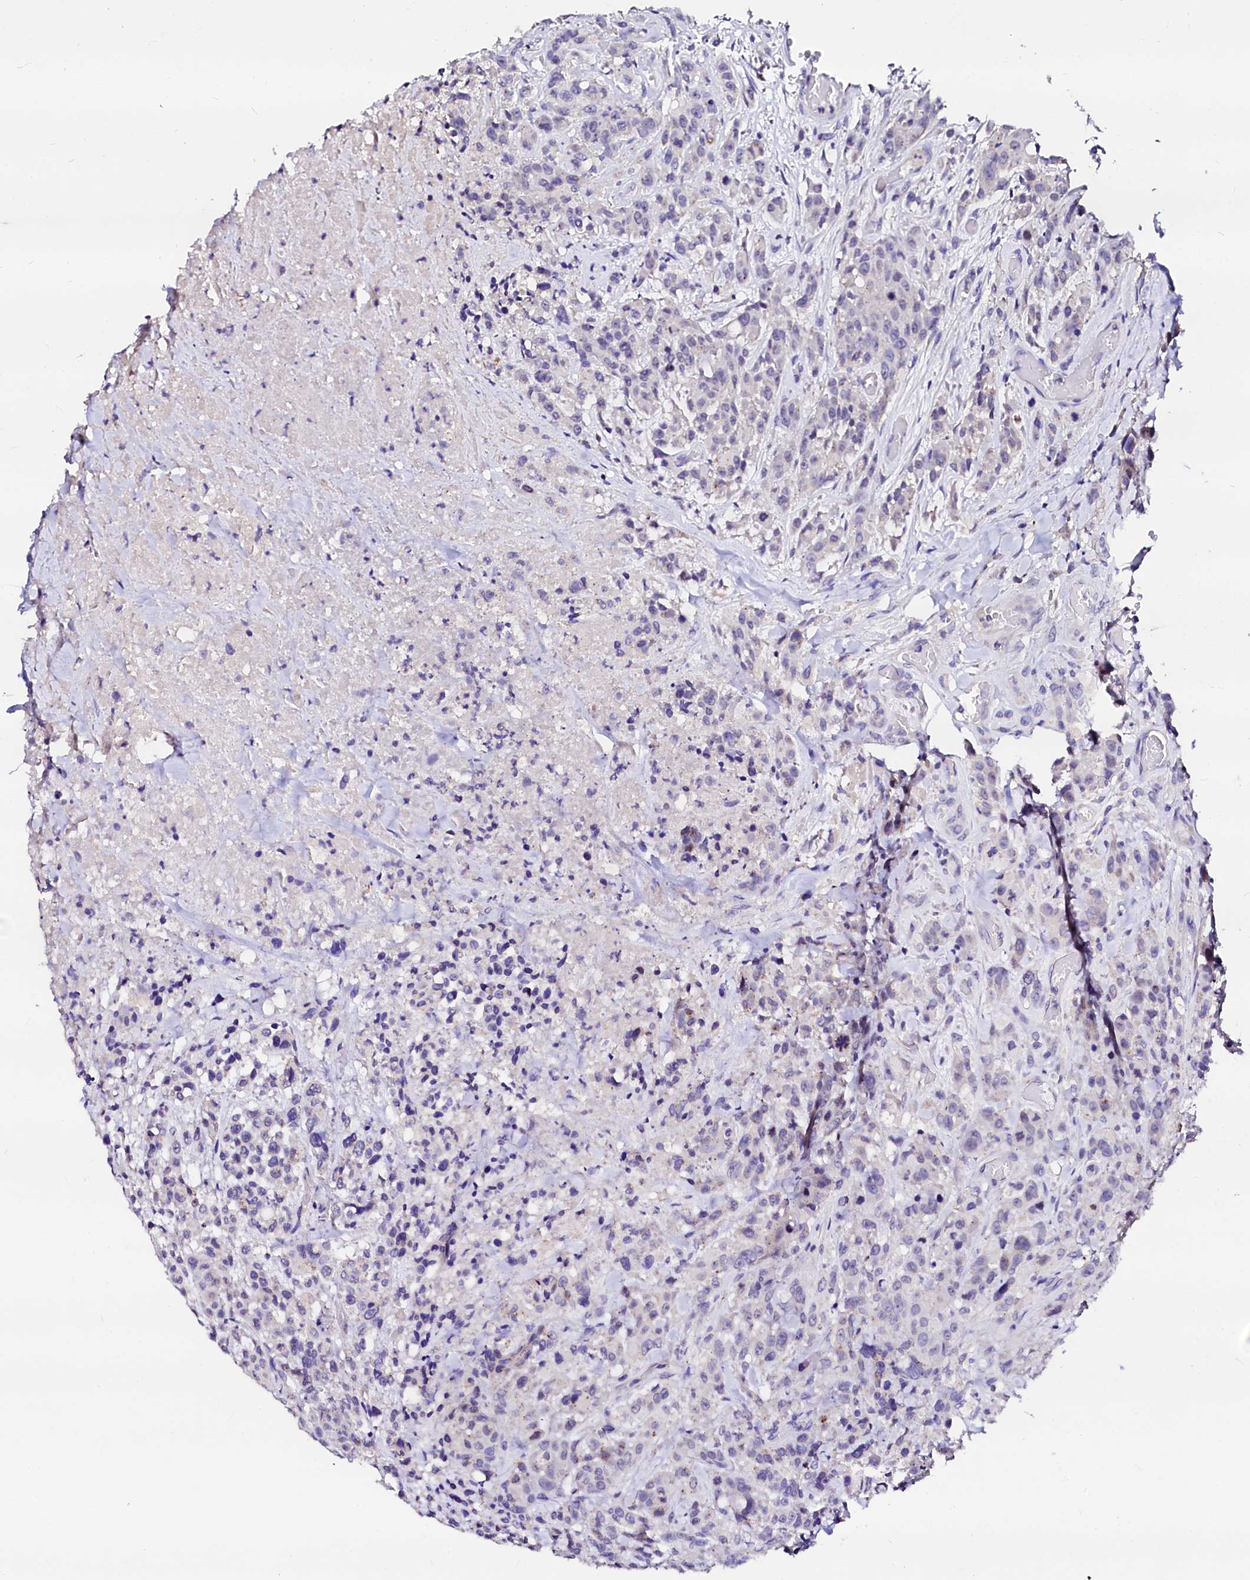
{"staining": {"intensity": "negative", "quantity": "none", "location": "none"}, "tissue": "colorectal cancer", "cell_type": "Tumor cells", "image_type": "cancer", "snomed": [{"axis": "morphology", "description": "Adenocarcinoma, NOS"}, {"axis": "topography", "description": "Colon"}], "caption": "Immunohistochemistry histopathology image of neoplastic tissue: adenocarcinoma (colorectal) stained with DAB reveals no significant protein positivity in tumor cells.", "gene": "NALF1", "patient": {"sex": "male", "age": 62}}